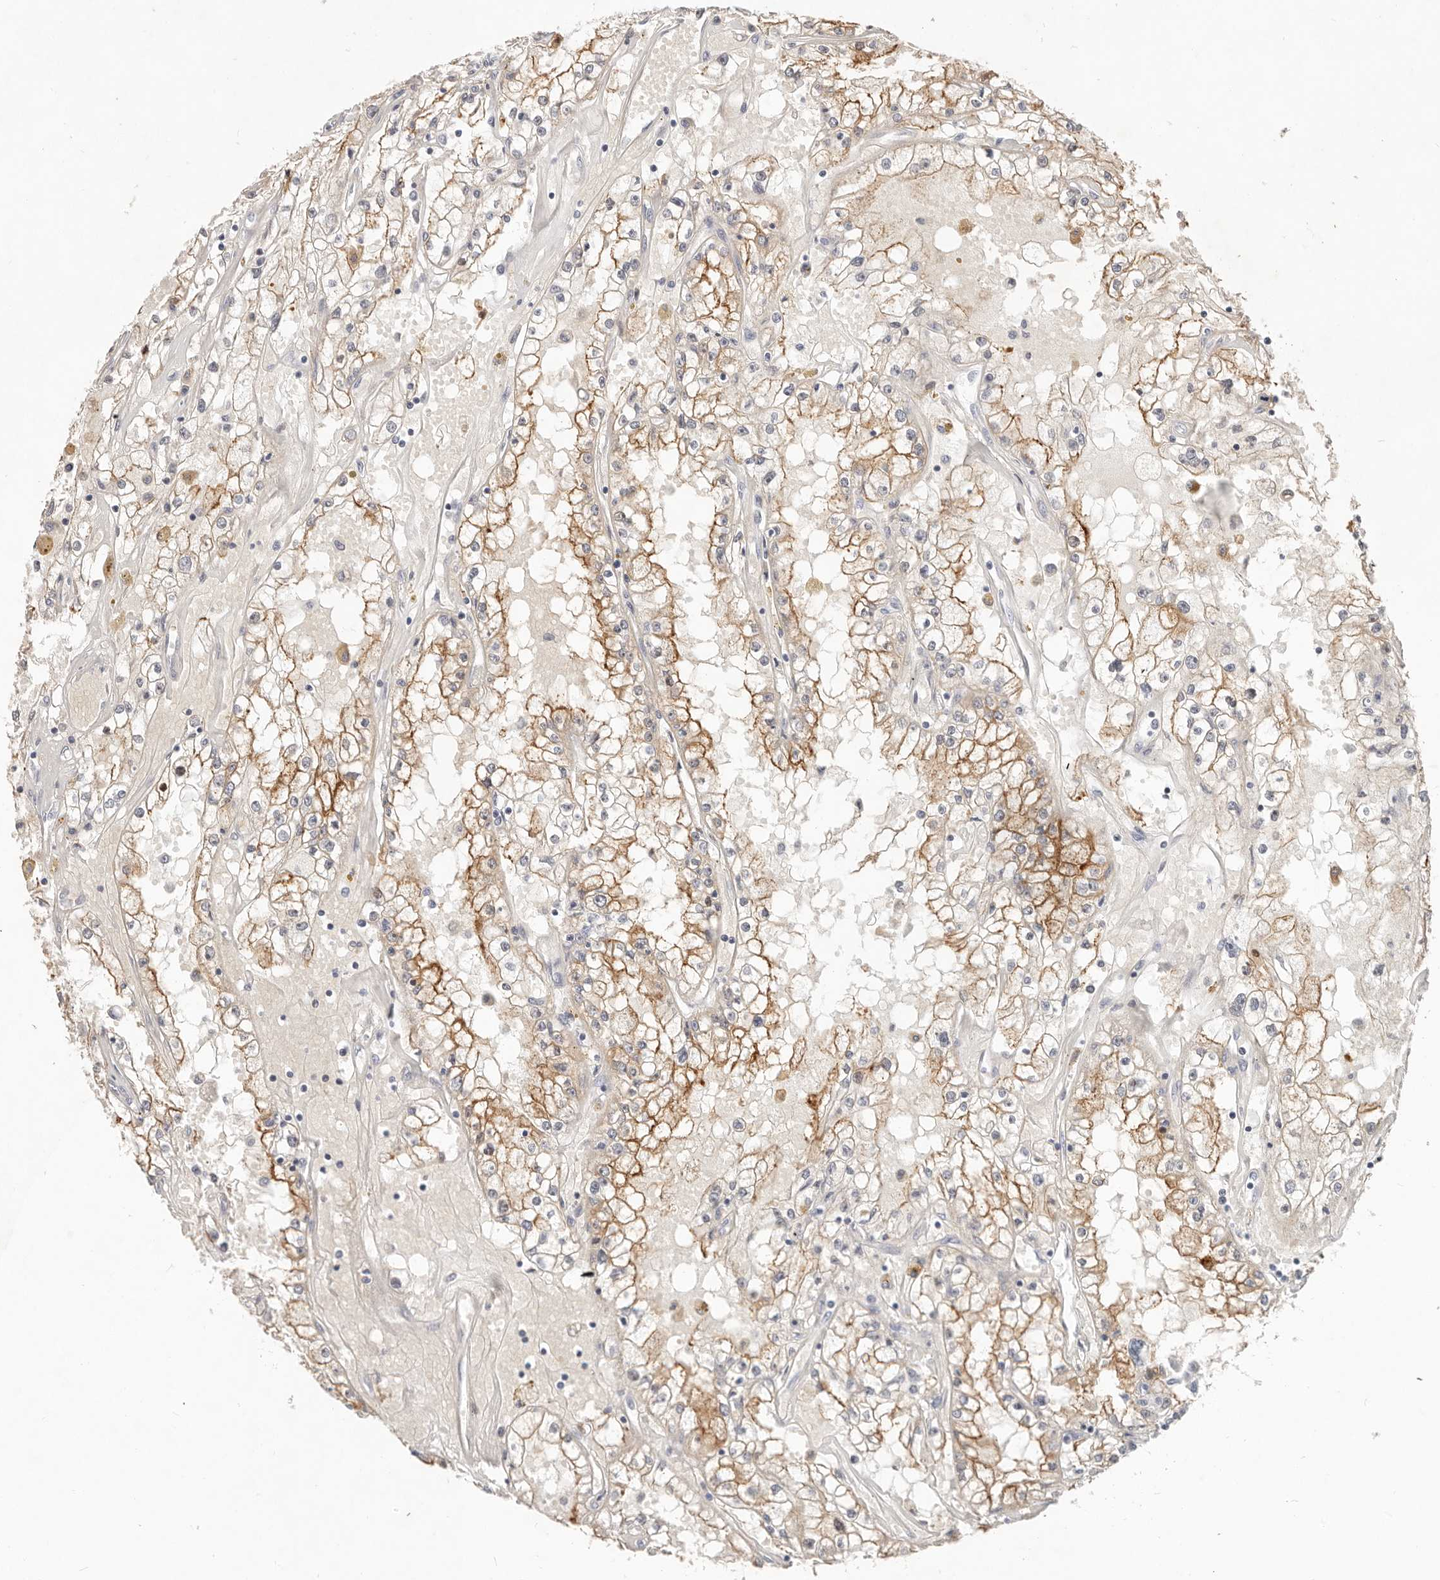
{"staining": {"intensity": "moderate", "quantity": "25%-75%", "location": "cytoplasmic/membranous"}, "tissue": "renal cancer", "cell_type": "Tumor cells", "image_type": "cancer", "snomed": [{"axis": "morphology", "description": "Adenocarcinoma, NOS"}, {"axis": "topography", "description": "Kidney"}], "caption": "Immunohistochemical staining of renal adenocarcinoma shows medium levels of moderate cytoplasmic/membranous expression in approximately 25%-75% of tumor cells. Using DAB (3,3'-diaminobenzidine) (brown) and hematoxylin (blue) stains, captured at high magnification using brightfield microscopy.", "gene": "TMEM63B", "patient": {"sex": "male", "age": 56}}